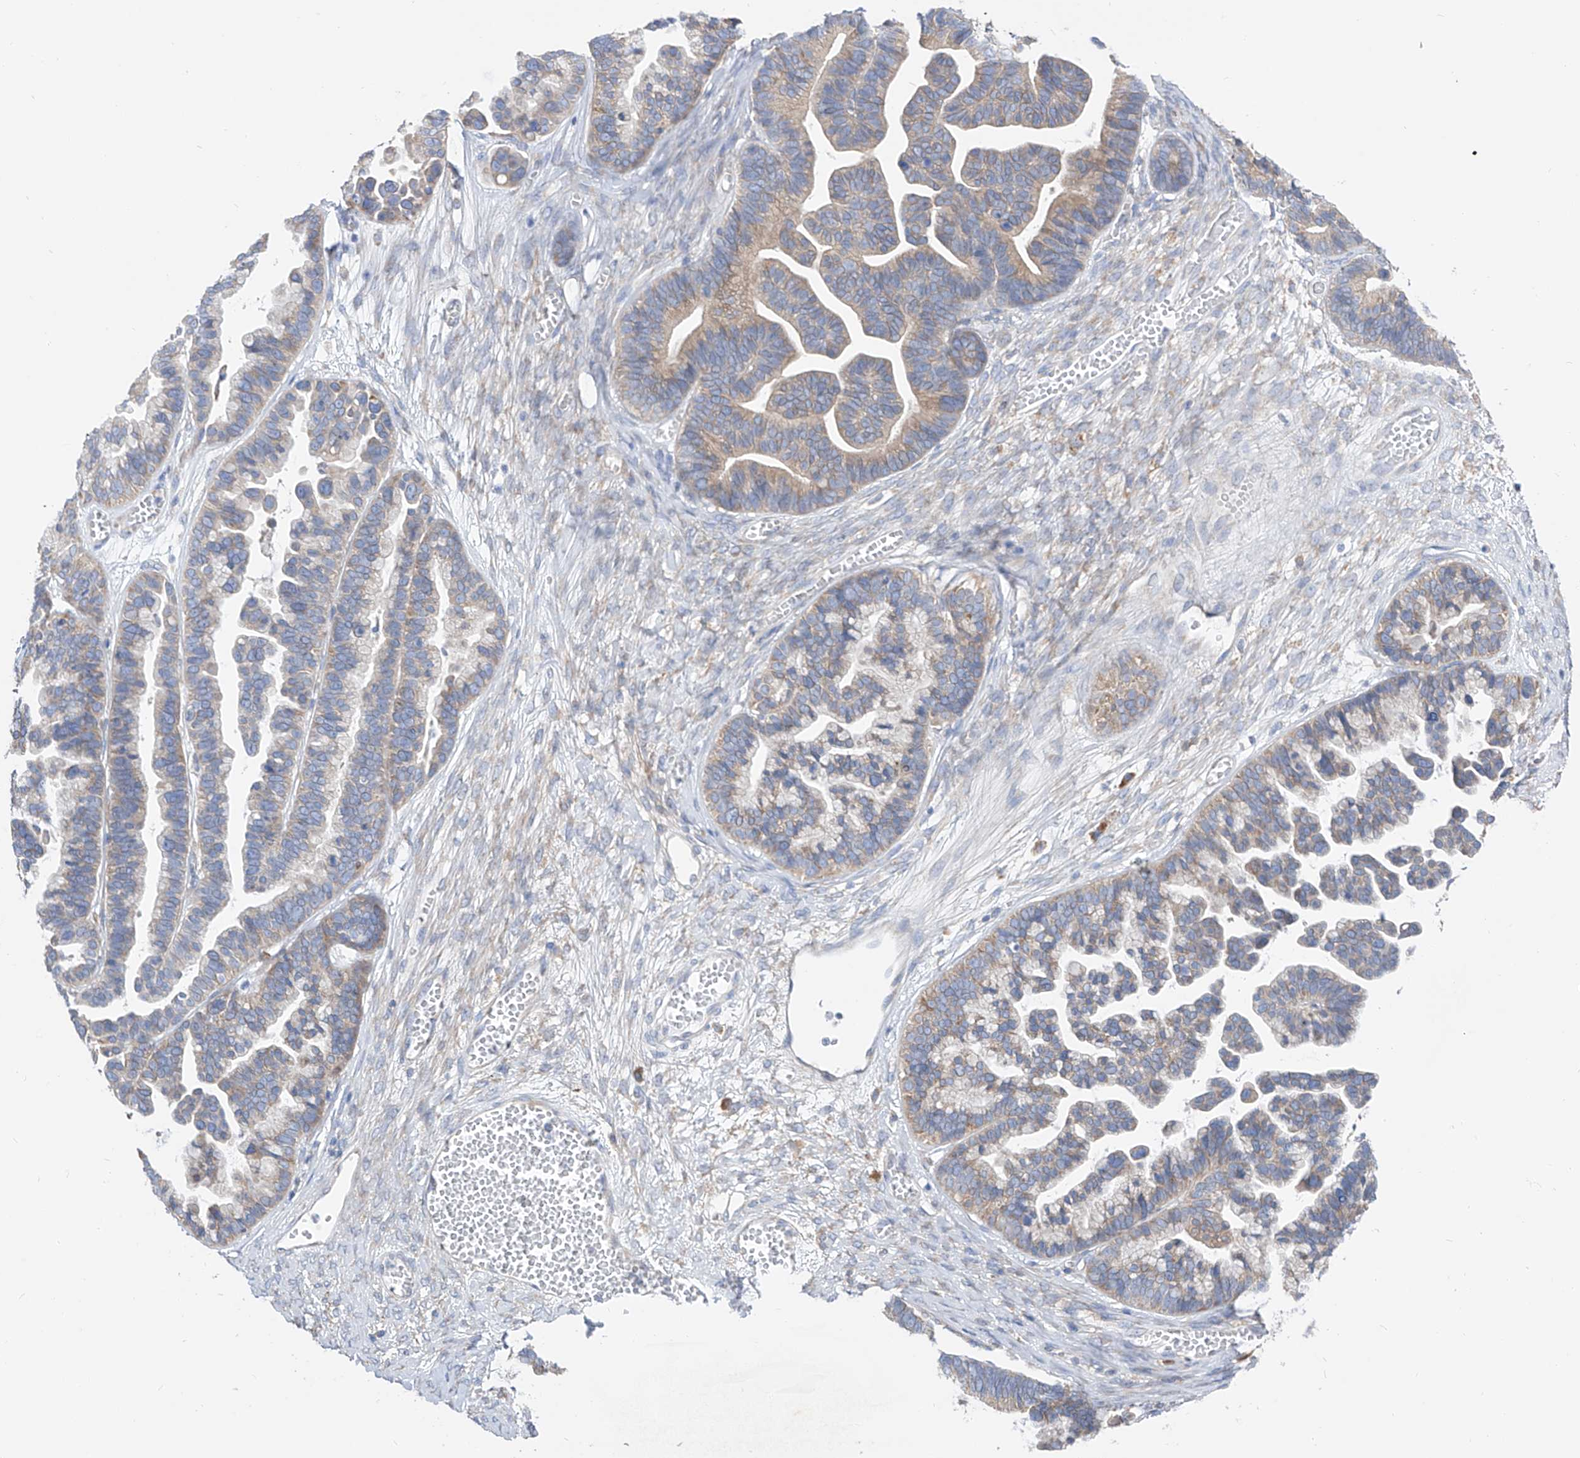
{"staining": {"intensity": "weak", "quantity": "25%-75%", "location": "cytoplasmic/membranous"}, "tissue": "ovarian cancer", "cell_type": "Tumor cells", "image_type": "cancer", "snomed": [{"axis": "morphology", "description": "Cystadenocarcinoma, serous, NOS"}, {"axis": "topography", "description": "Ovary"}], "caption": "This is an image of immunohistochemistry staining of ovarian serous cystadenocarcinoma, which shows weak expression in the cytoplasmic/membranous of tumor cells.", "gene": "UFL1", "patient": {"sex": "female", "age": 56}}